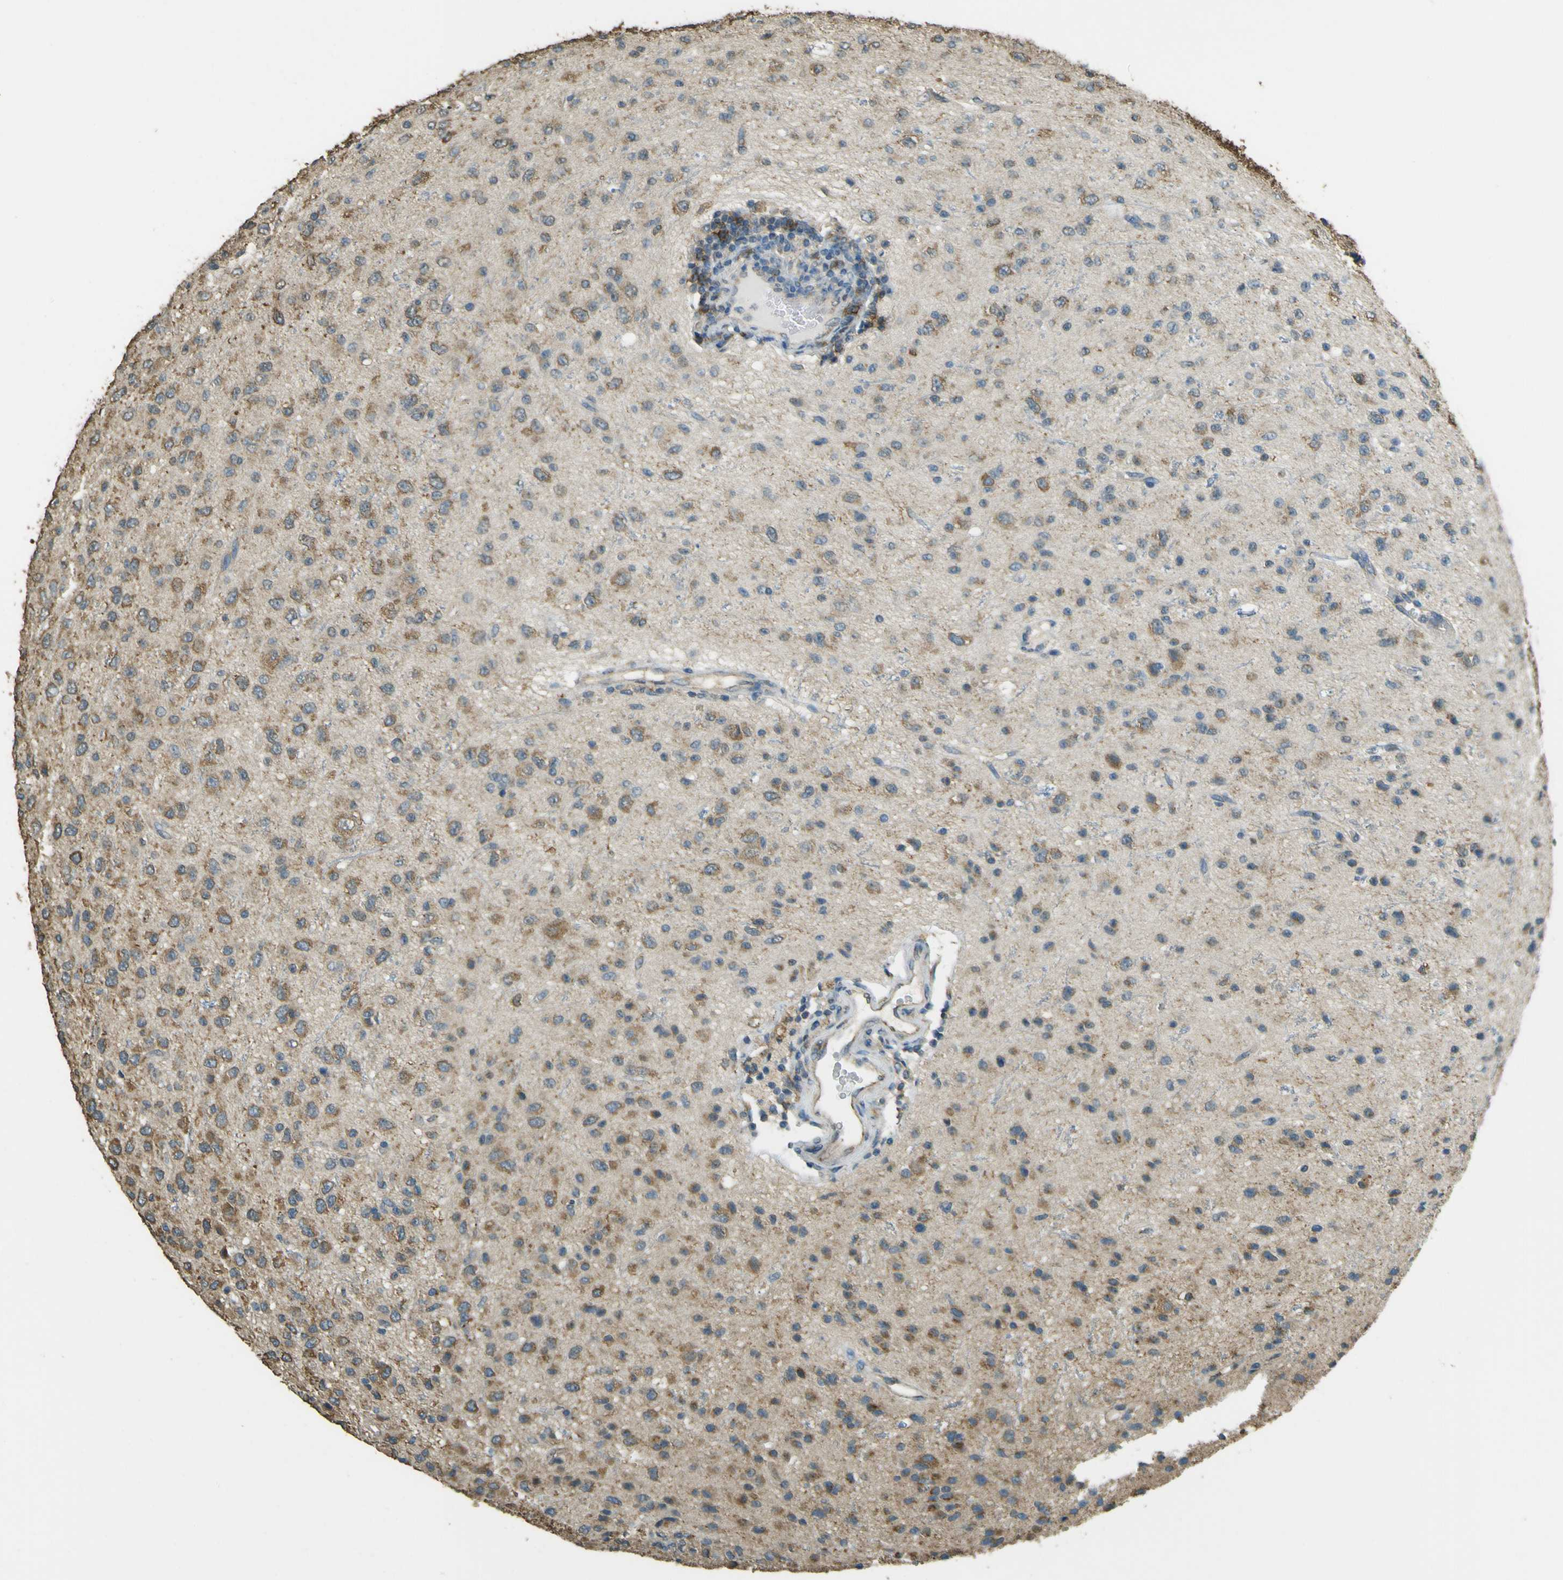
{"staining": {"intensity": "moderate", "quantity": ">75%", "location": "cytoplasmic/membranous"}, "tissue": "glioma", "cell_type": "Tumor cells", "image_type": "cancer", "snomed": [{"axis": "morphology", "description": "Glioma, malignant, High grade"}, {"axis": "topography", "description": "pancreas cauda"}], "caption": "A micrograph of human malignant glioma (high-grade) stained for a protein shows moderate cytoplasmic/membranous brown staining in tumor cells.", "gene": "GOLGA1", "patient": {"sex": "male", "age": 60}}